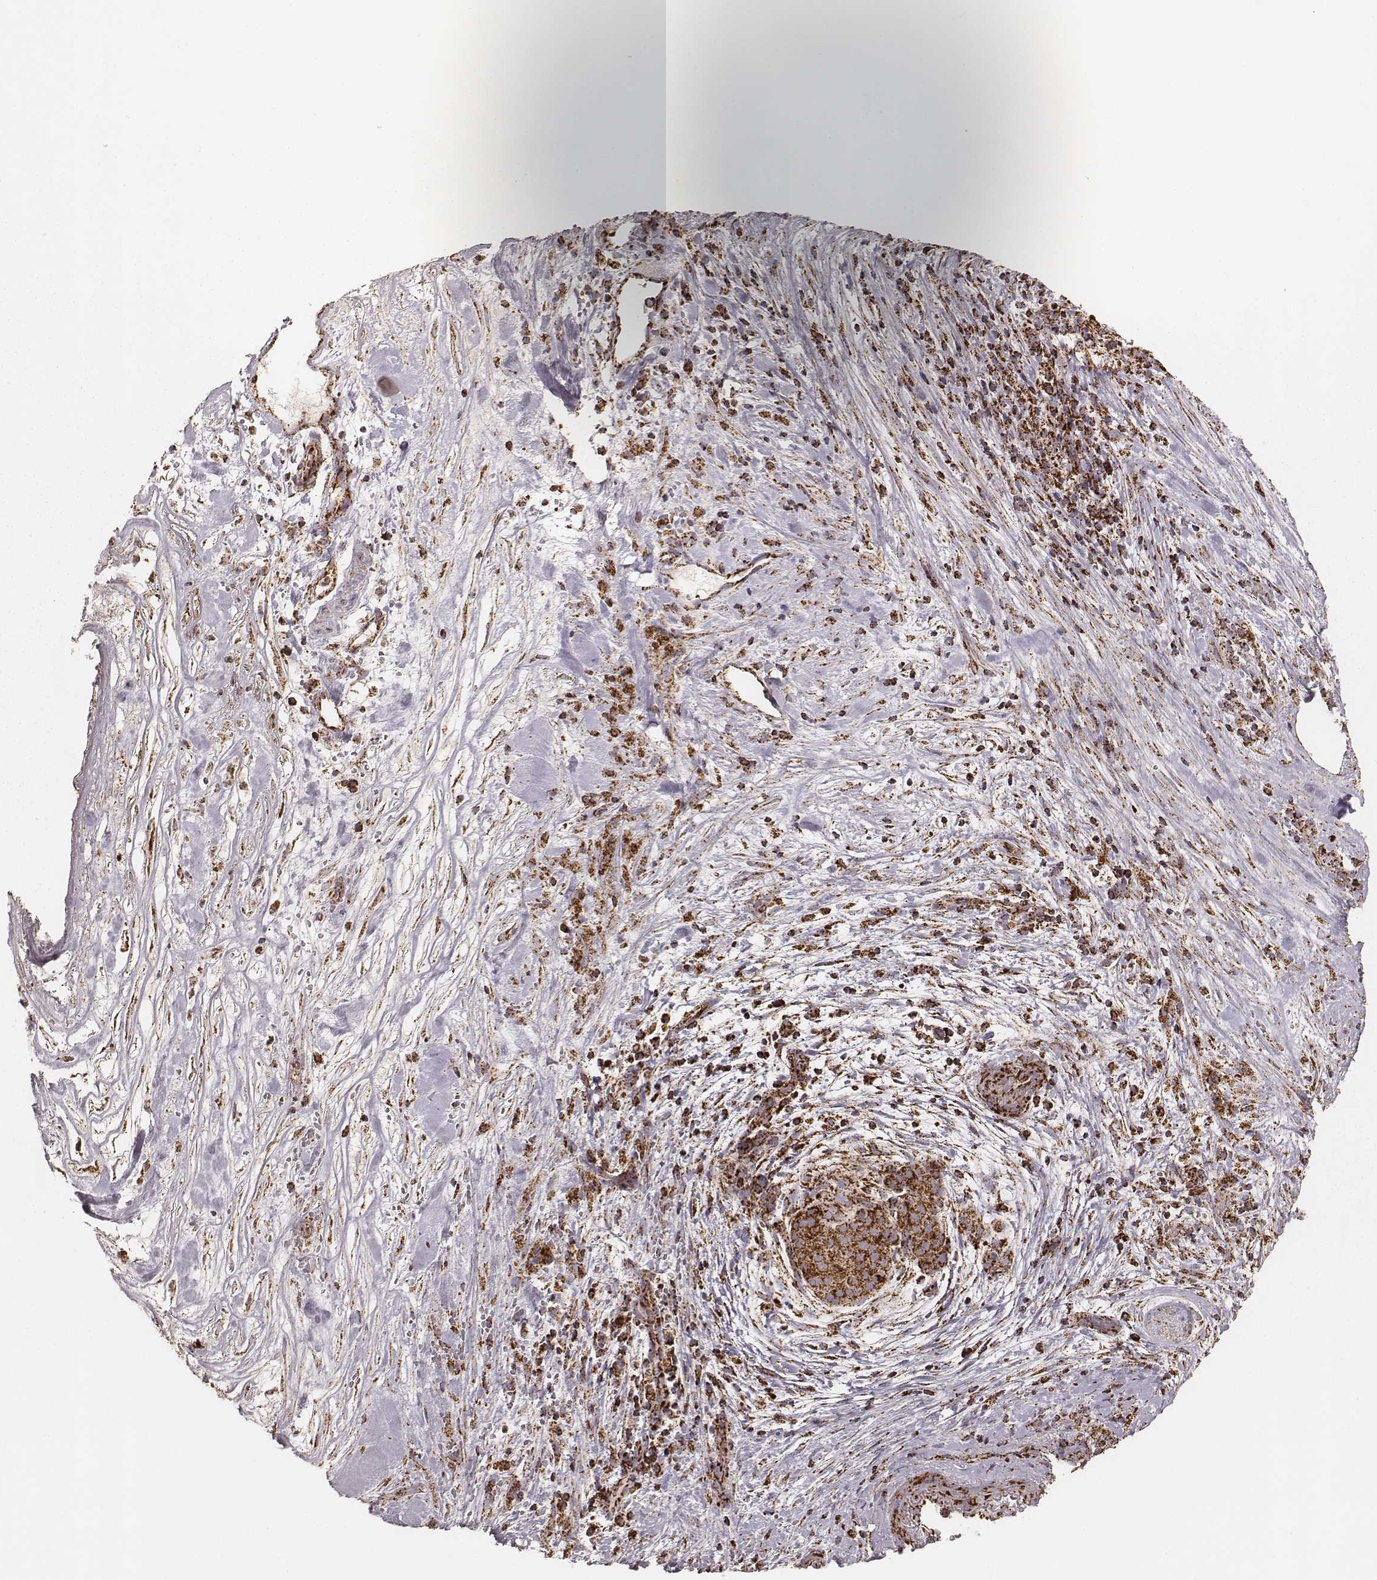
{"staining": {"intensity": "strong", "quantity": ">75%", "location": "cytoplasmic/membranous"}, "tissue": "pancreatic cancer", "cell_type": "Tumor cells", "image_type": "cancer", "snomed": [{"axis": "morphology", "description": "Adenocarcinoma, NOS"}, {"axis": "topography", "description": "Pancreas"}], "caption": "Immunohistochemistry (IHC) photomicrograph of neoplastic tissue: human pancreatic cancer stained using IHC exhibits high levels of strong protein expression localized specifically in the cytoplasmic/membranous of tumor cells, appearing as a cytoplasmic/membranous brown color.", "gene": "CS", "patient": {"sex": "male", "age": 44}}